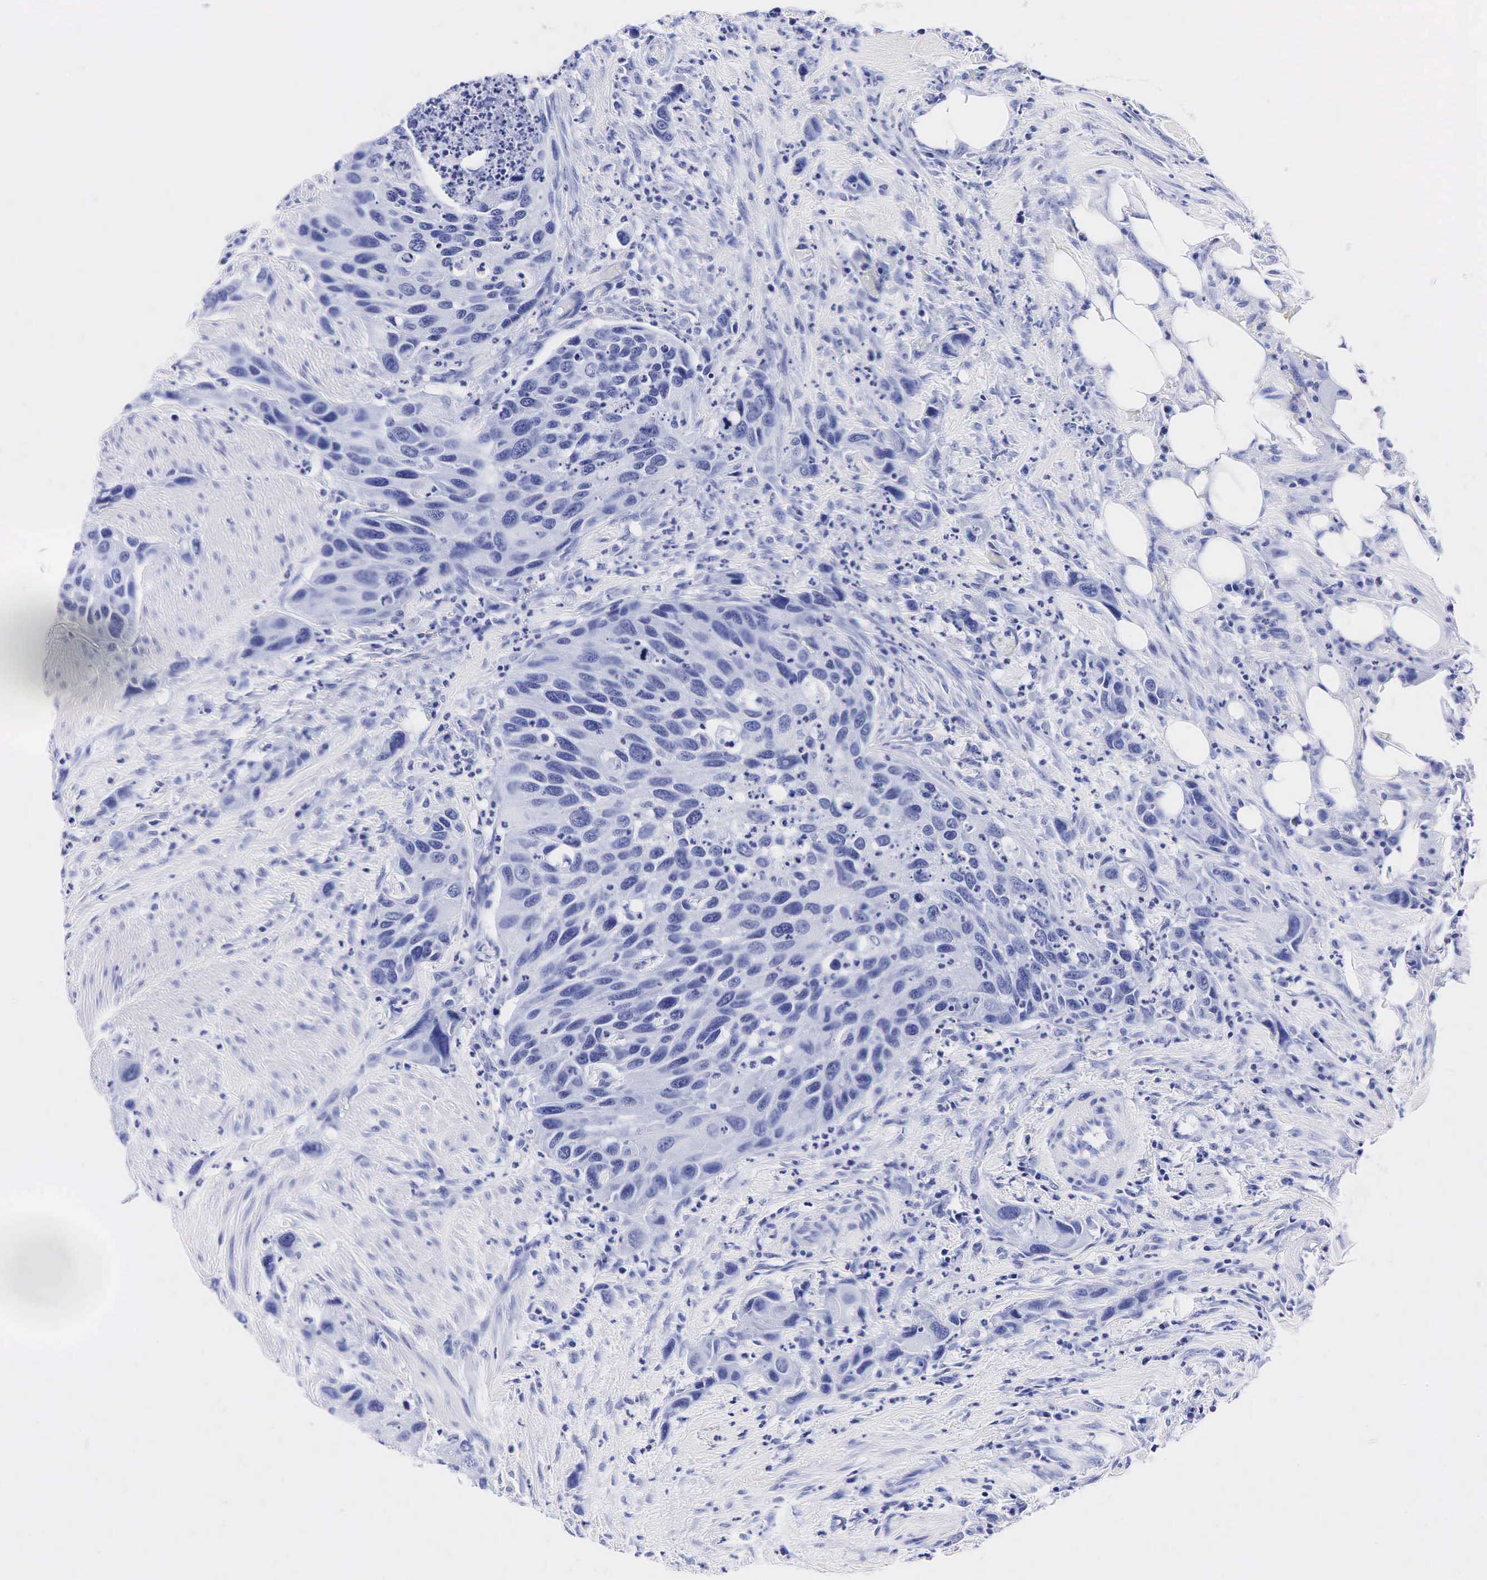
{"staining": {"intensity": "negative", "quantity": "none", "location": "none"}, "tissue": "urothelial cancer", "cell_type": "Tumor cells", "image_type": "cancer", "snomed": [{"axis": "morphology", "description": "Urothelial carcinoma, High grade"}, {"axis": "topography", "description": "Urinary bladder"}], "caption": "Immunohistochemical staining of high-grade urothelial carcinoma exhibits no significant staining in tumor cells.", "gene": "KLK3", "patient": {"sex": "male", "age": 66}}